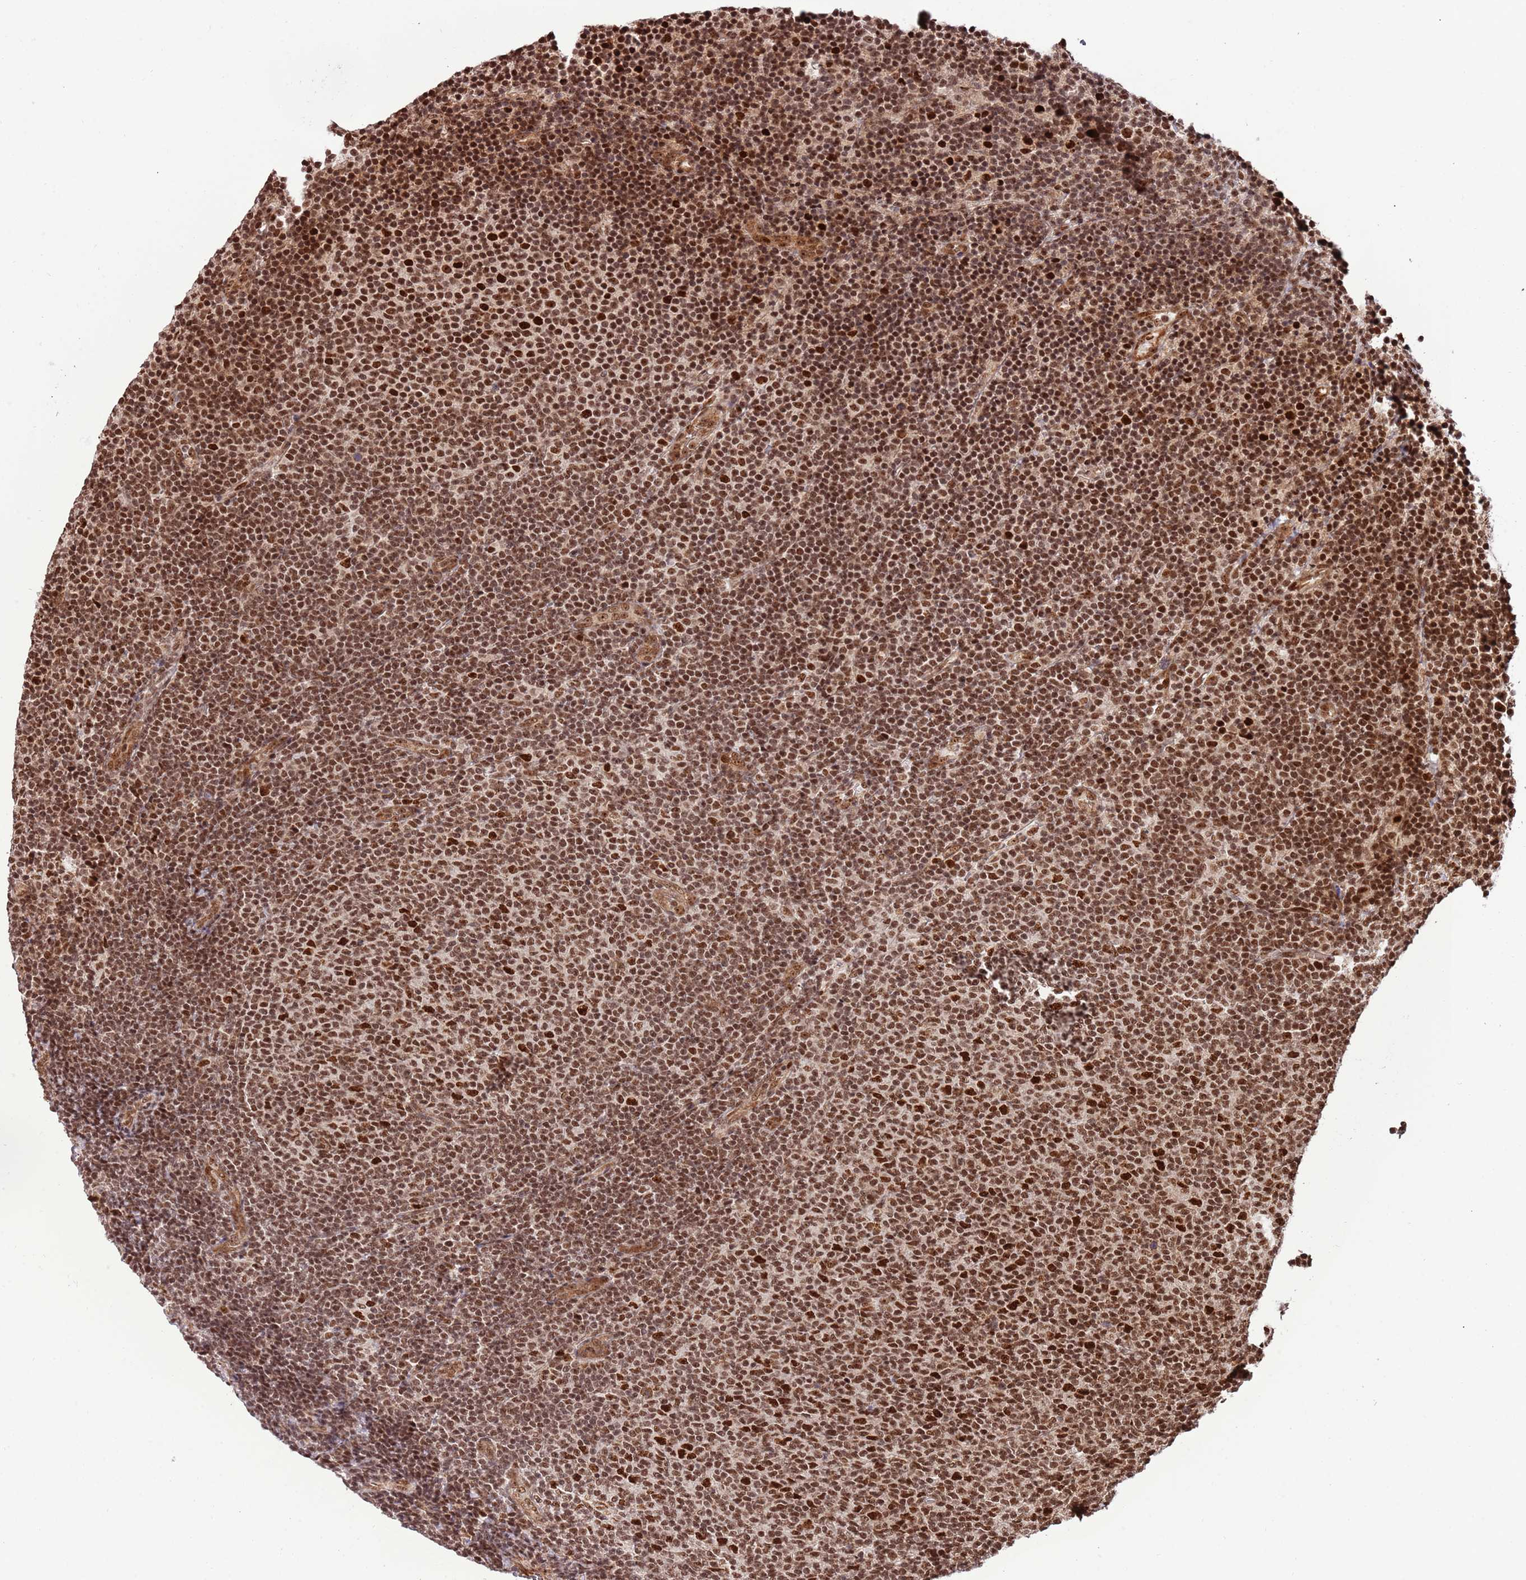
{"staining": {"intensity": "strong", "quantity": ">75%", "location": "nuclear"}, "tissue": "lymphoma", "cell_type": "Tumor cells", "image_type": "cancer", "snomed": [{"axis": "morphology", "description": "Malignant lymphoma, non-Hodgkin's type, Low grade"}, {"axis": "topography", "description": "Lymph node"}], "caption": "A high amount of strong nuclear expression is seen in about >75% of tumor cells in malignant lymphoma, non-Hodgkin's type (low-grade) tissue.", "gene": "RIF1", "patient": {"sex": "male", "age": 66}}